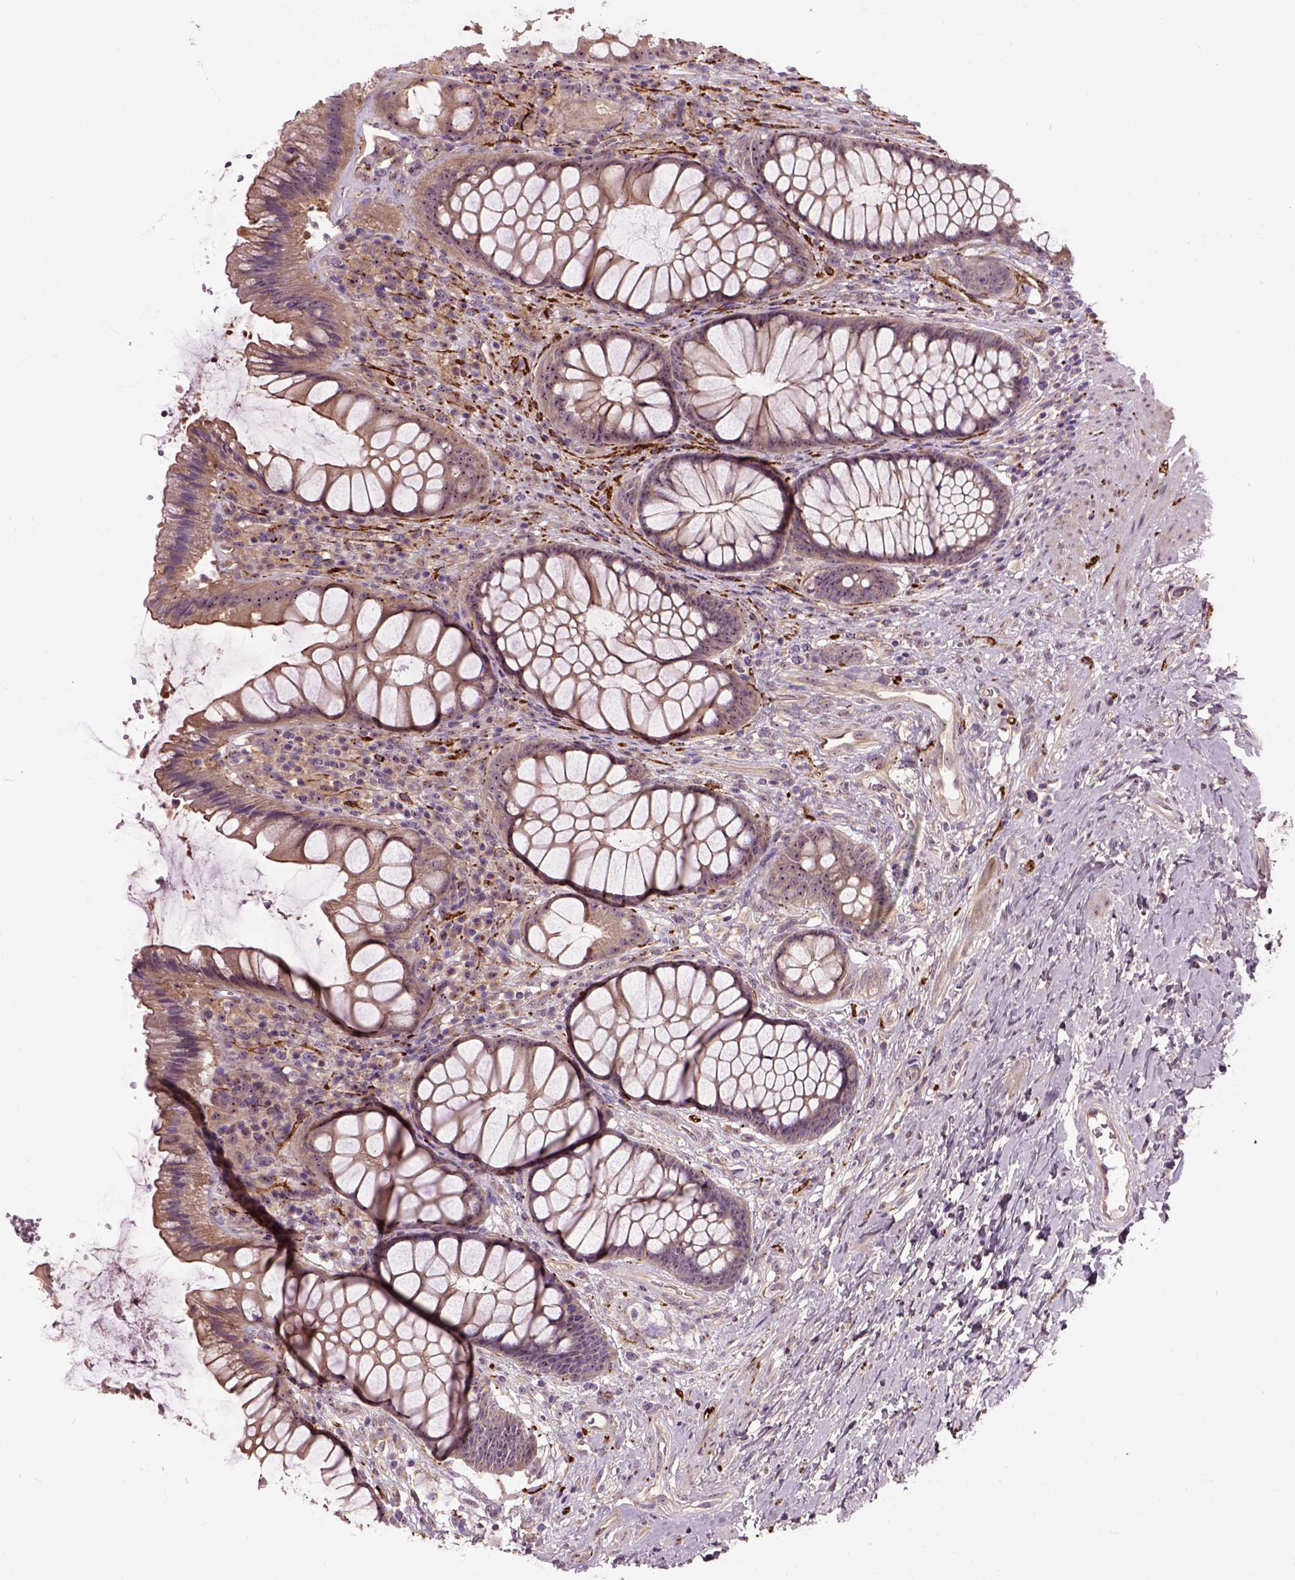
{"staining": {"intensity": "moderate", "quantity": ">75%", "location": "cytoplasmic/membranous"}, "tissue": "rectum", "cell_type": "Glandular cells", "image_type": "normal", "snomed": [{"axis": "morphology", "description": "Normal tissue, NOS"}, {"axis": "topography", "description": "Smooth muscle"}, {"axis": "topography", "description": "Rectum"}], "caption": "About >75% of glandular cells in benign rectum exhibit moderate cytoplasmic/membranous protein staining as visualized by brown immunohistochemical staining.", "gene": "MAPT", "patient": {"sex": "male", "age": 53}}